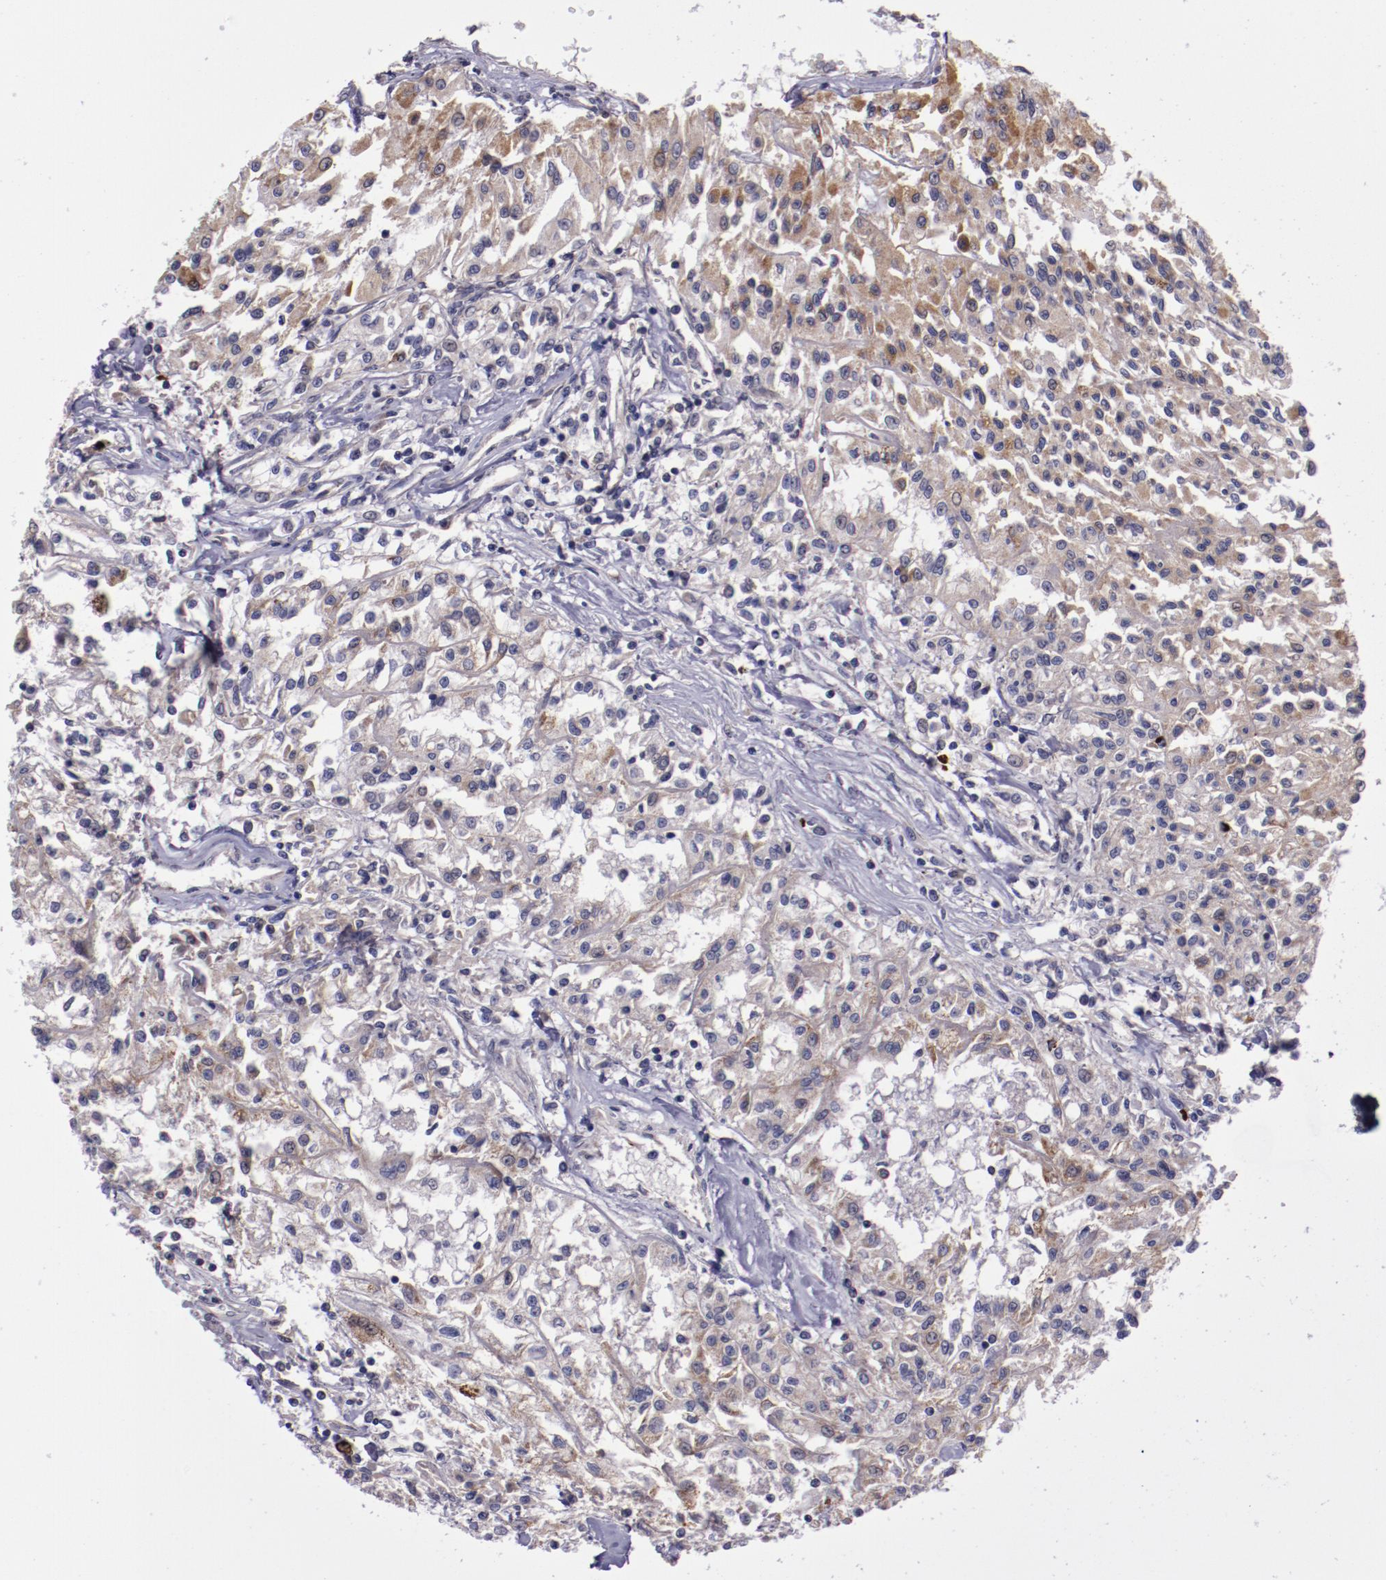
{"staining": {"intensity": "weak", "quantity": ">75%", "location": "cytoplasmic/membranous"}, "tissue": "renal cancer", "cell_type": "Tumor cells", "image_type": "cancer", "snomed": [{"axis": "morphology", "description": "Adenocarcinoma, NOS"}, {"axis": "topography", "description": "Kidney"}], "caption": "Tumor cells demonstrate weak cytoplasmic/membranous positivity in about >75% of cells in renal cancer.", "gene": "LONP1", "patient": {"sex": "male", "age": 78}}